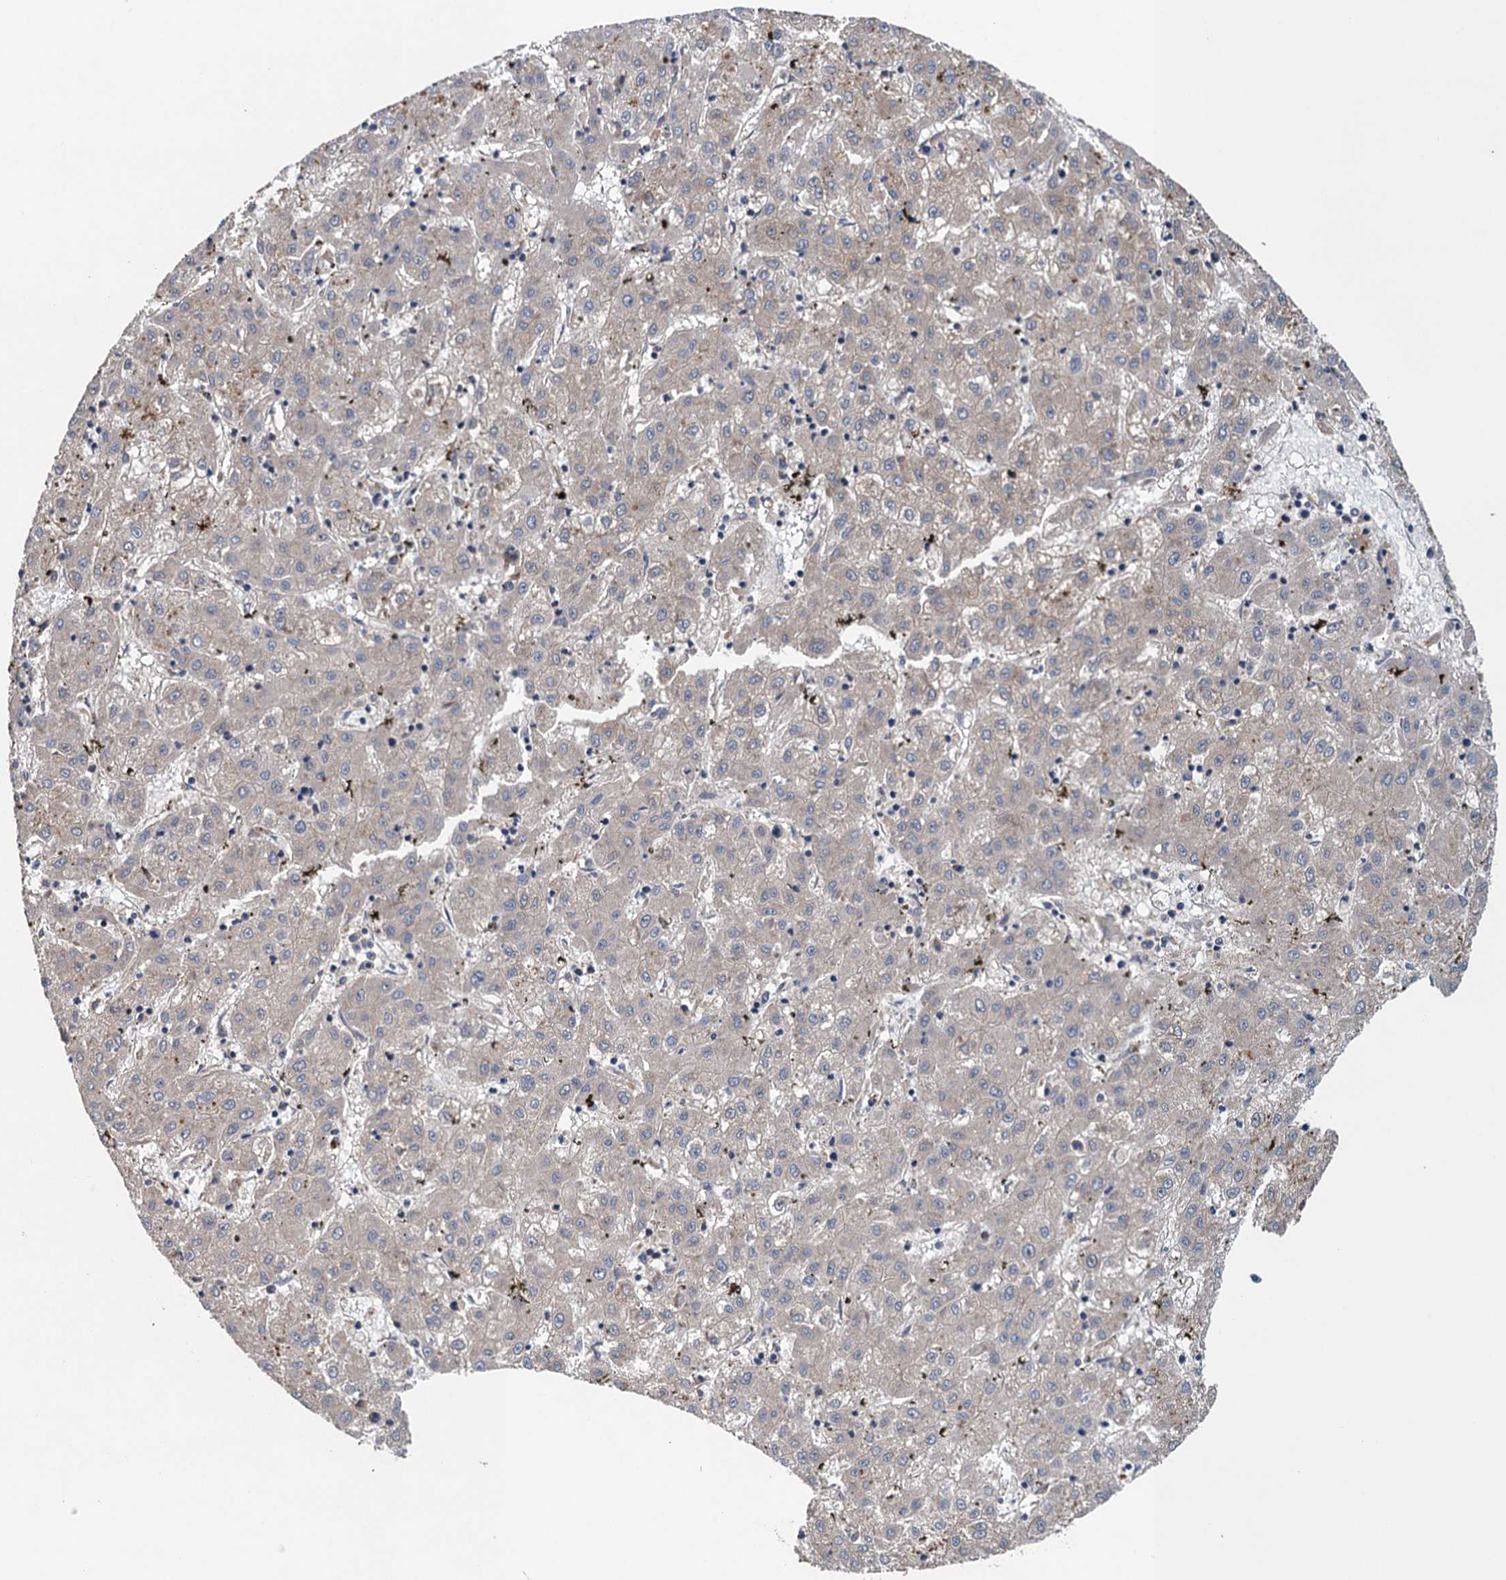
{"staining": {"intensity": "weak", "quantity": "<25%", "location": "cytoplasmic/membranous"}, "tissue": "liver cancer", "cell_type": "Tumor cells", "image_type": "cancer", "snomed": [{"axis": "morphology", "description": "Carcinoma, Hepatocellular, NOS"}, {"axis": "topography", "description": "Liver"}], "caption": "This is a histopathology image of immunohistochemistry (IHC) staining of liver cancer (hepatocellular carcinoma), which shows no staining in tumor cells.", "gene": "CNTN5", "patient": {"sex": "male", "age": 72}}